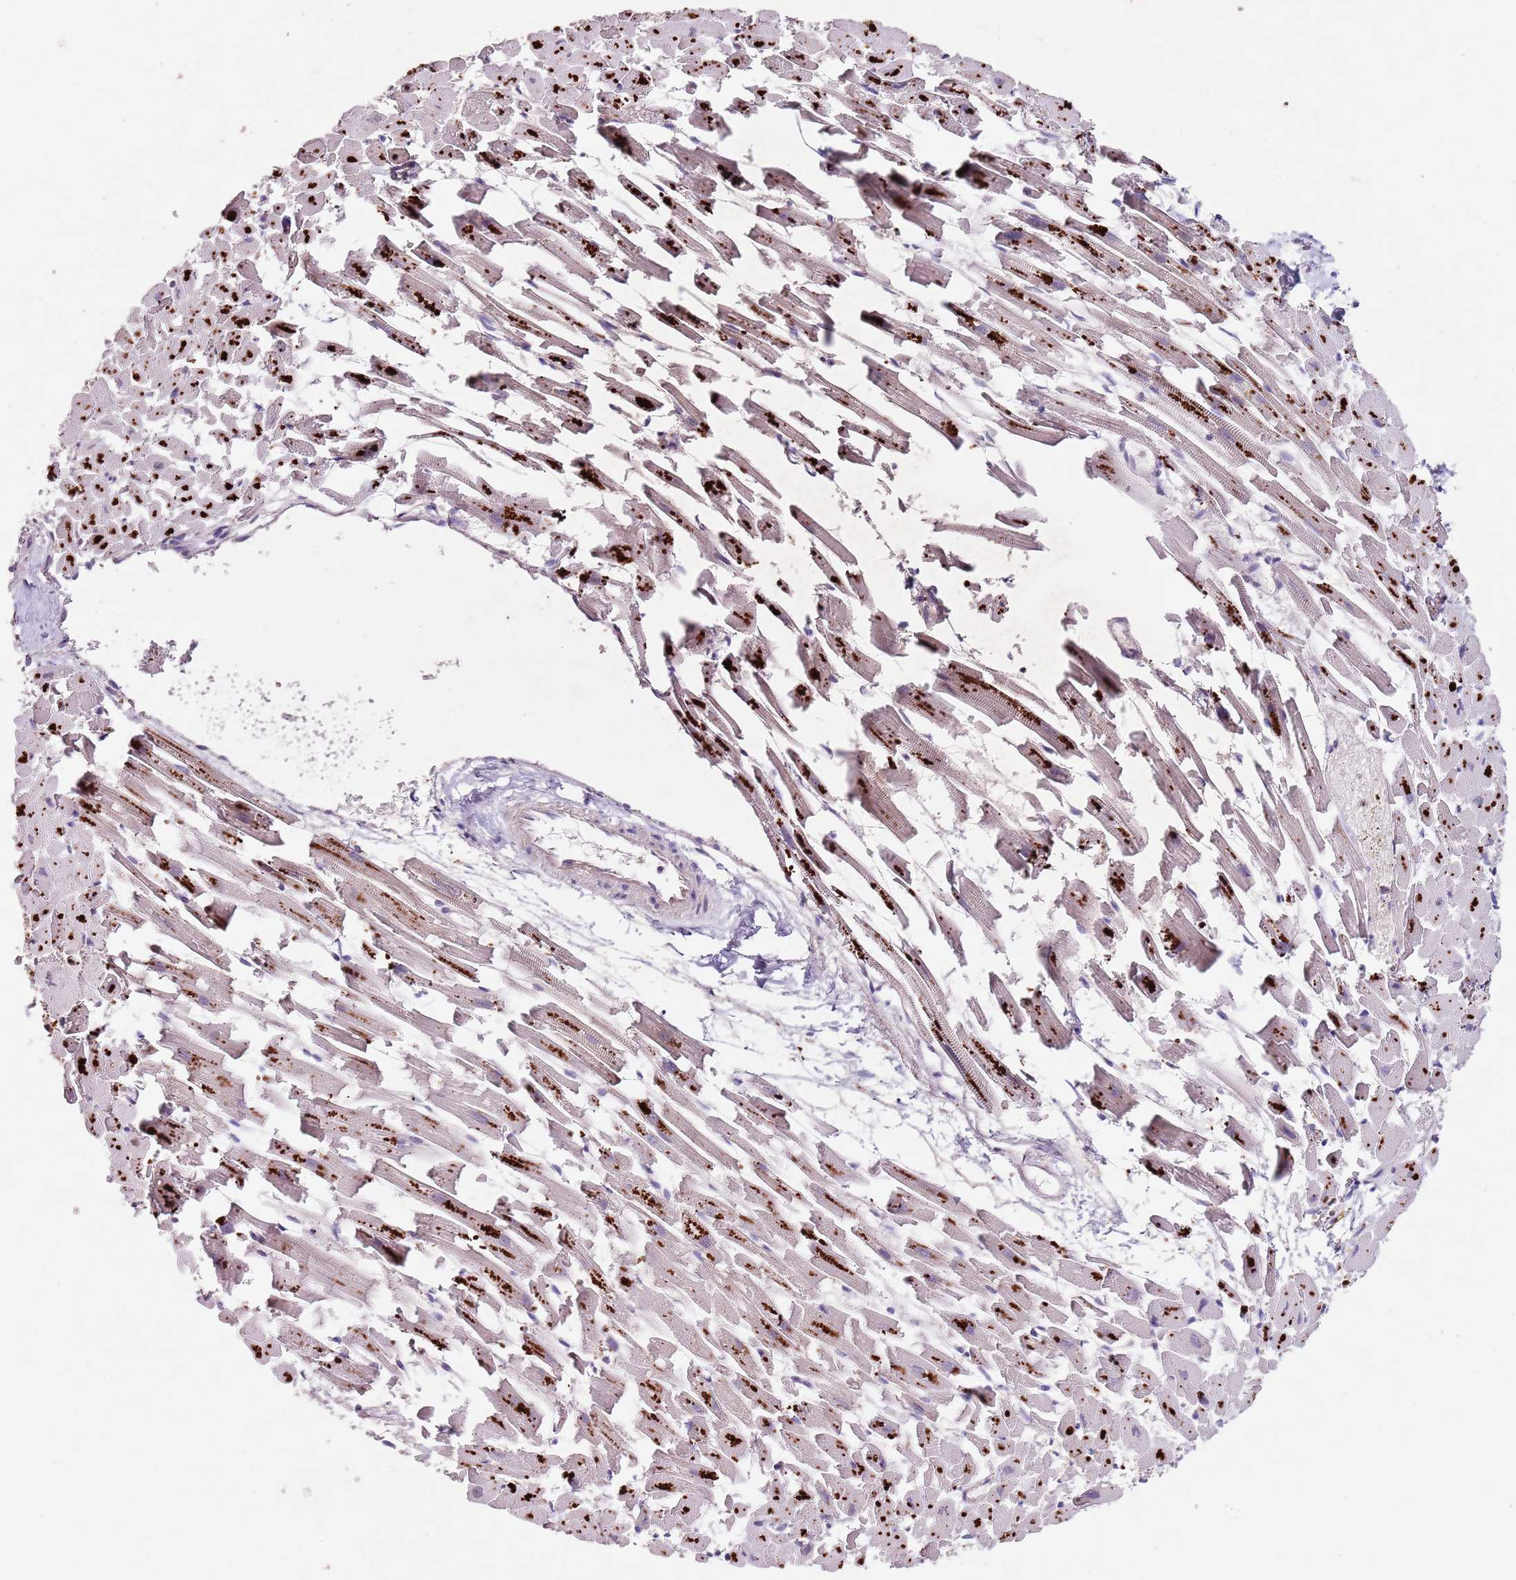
{"staining": {"intensity": "moderate", "quantity": "25%-75%", "location": "cytoplasmic/membranous"}, "tissue": "heart muscle", "cell_type": "Cardiomyocytes", "image_type": "normal", "snomed": [{"axis": "morphology", "description": "Normal tissue, NOS"}, {"axis": "topography", "description": "Heart"}], "caption": "High-magnification brightfield microscopy of unremarkable heart muscle stained with DAB (3,3'-diaminobenzidine) (brown) and counterstained with hematoxylin (blue). cardiomyocytes exhibit moderate cytoplasmic/membranous expression is identified in about25%-75% of cells.", "gene": "NRDE2", "patient": {"sex": "female", "age": 64}}